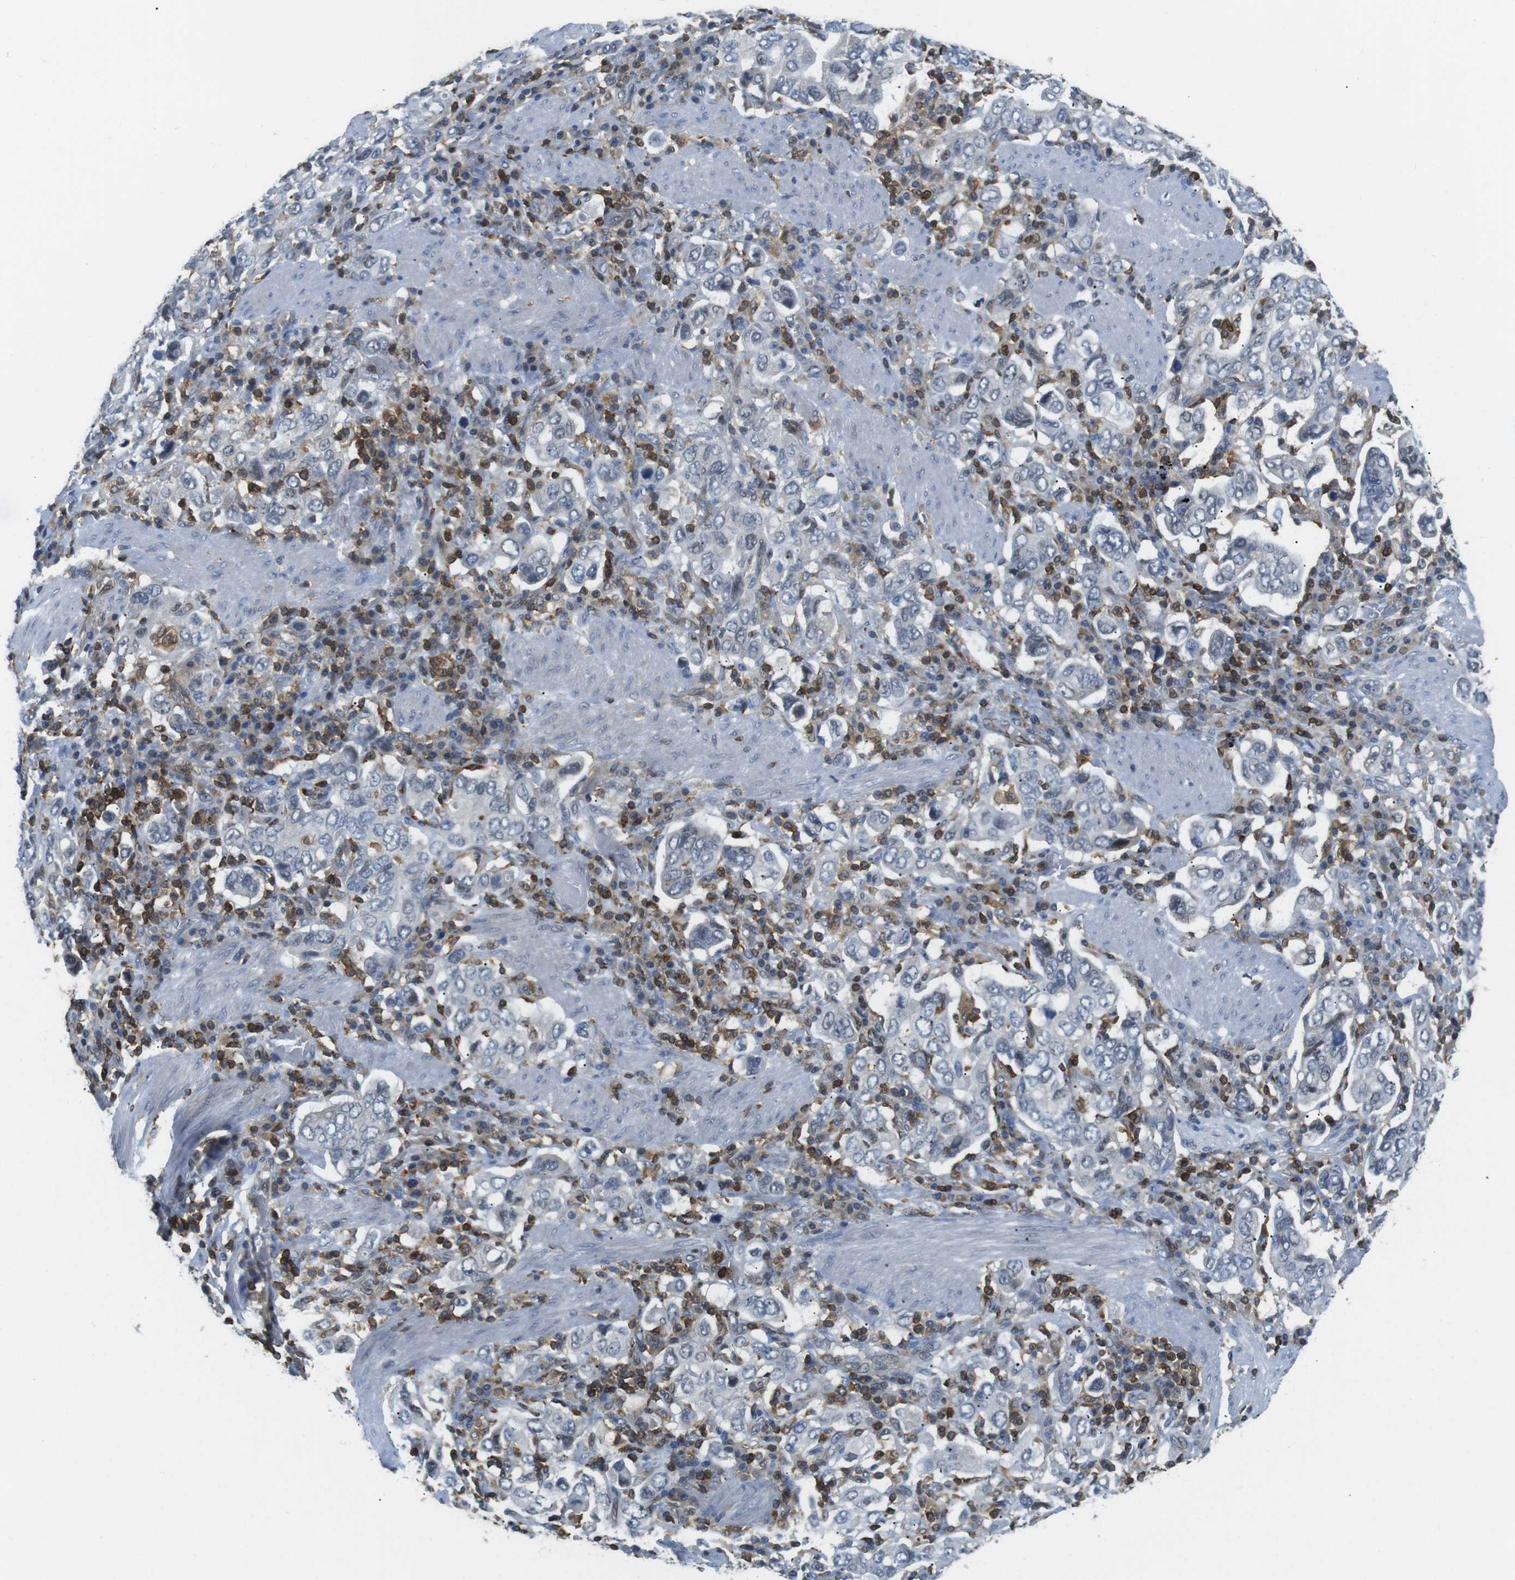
{"staining": {"intensity": "negative", "quantity": "none", "location": "none"}, "tissue": "stomach cancer", "cell_type": "Tumor cells", "image_type": "cancer", "snomed": [{"axis": "morphology", "description": "Adenocarcinoma, NOS"}, {"axis": "topography", "description": "Stomach, upper"}], "caption": "Immunohistochemistry histopathology image of neoplastic tissue: human stomach adenocarcinoma stained with DAB exhibits no significant protein positivity in tumor cells.", "gene": "STK10", "patient": {"sex": "male", "age": 62}}